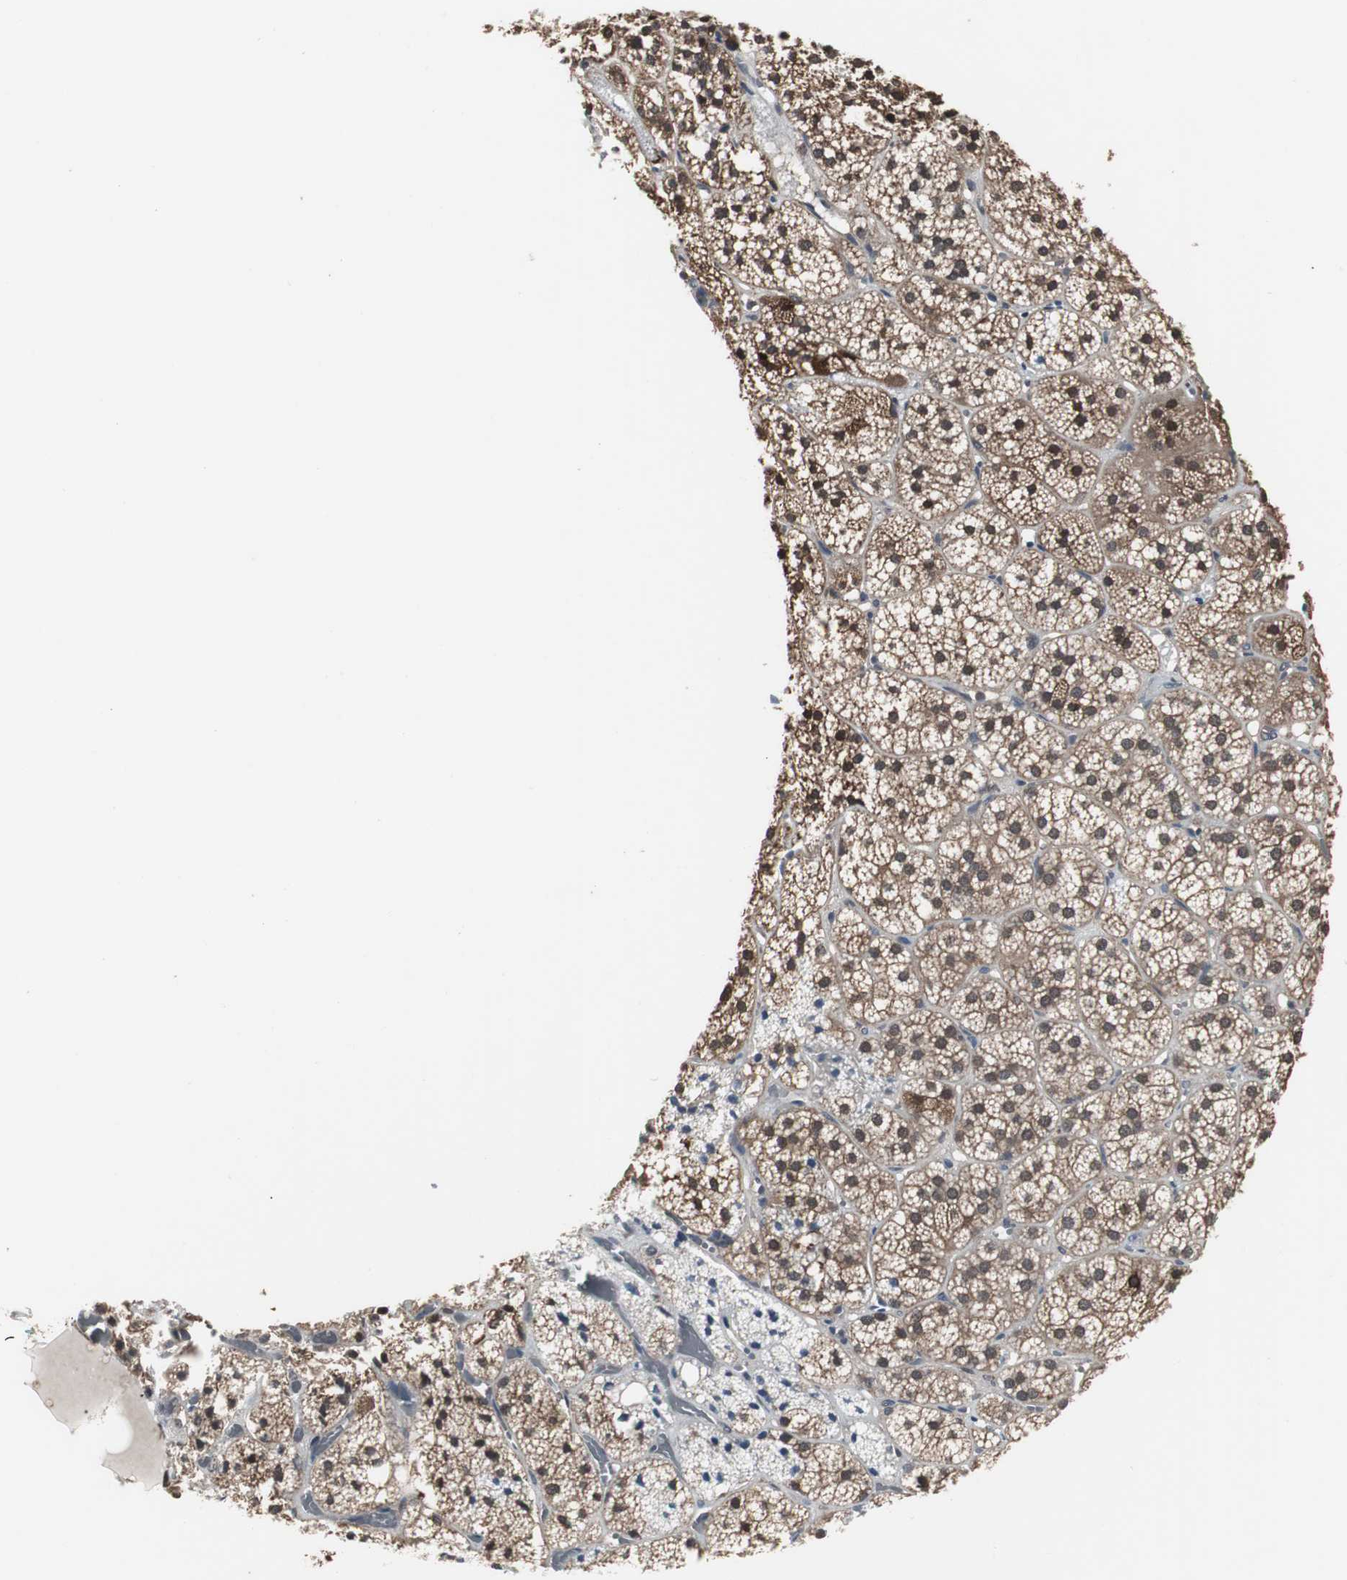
{"staining": {"intensity": "strong", "quantity": ">75%", "location": "cytoplasmic/membranous,nuclear"}, "tissue": "adrenal gland", "cell_type": "Glandular cells", "image_type": "normal", "snomed": [{"axis": "morphology", "description": "Normal tissue, NOS"}, {"axis": "topography", "description": "Adrenal gland"}], "caption": "DAB (3,3'-diaminobenzidine) immunohistochemical staining of normal human adrenal gland reveals strong cytoplasmic/membranous,nuclear protein positivity in approximately >75% of glandular cells.", "gene": "ZSCAN22", "patient": {"sex": "female", "age": 71}}